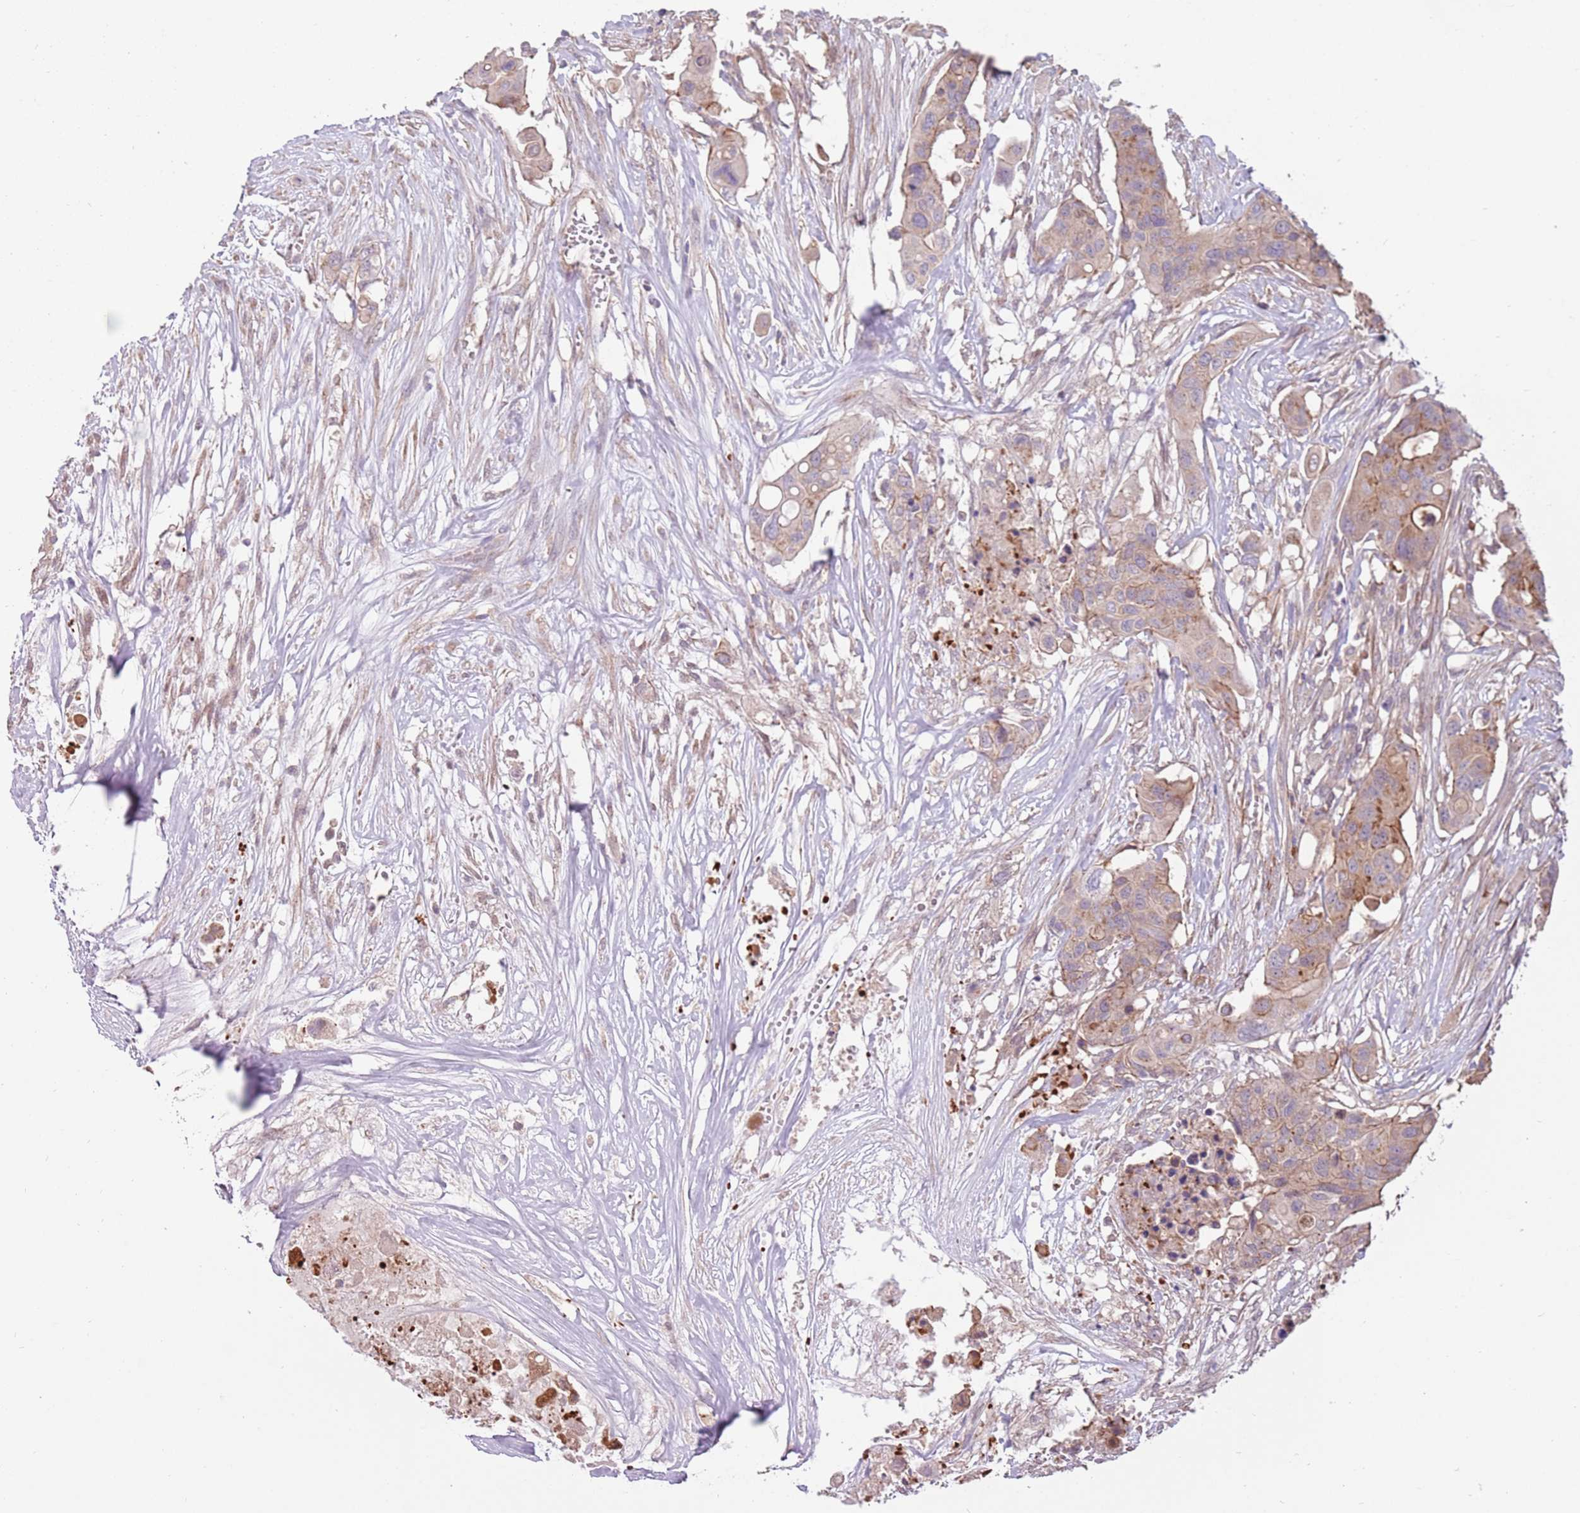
{"staining": {"intensity": "moderate", "quantity": "25%-75%", "location": "cytoplasmic/membranous"}, "tissue": "colorectal cancer", "cell_type": "Tumor cells", "image_type": "cancer", "snomed": [{"axis": "morphology", "description": "Adenocarcinoma, NOS"}, {"axis": "topography", "description": "Colon"}], "caption": "The image exhibits immunohistochemical staining of colorectal cancer. There is moderate cytoplasmic/membranous positivity is present in about 25%-75% of tumor cells.", "gene": "SPATA31D1", "patient": {"sex": "male", "age": 77}}